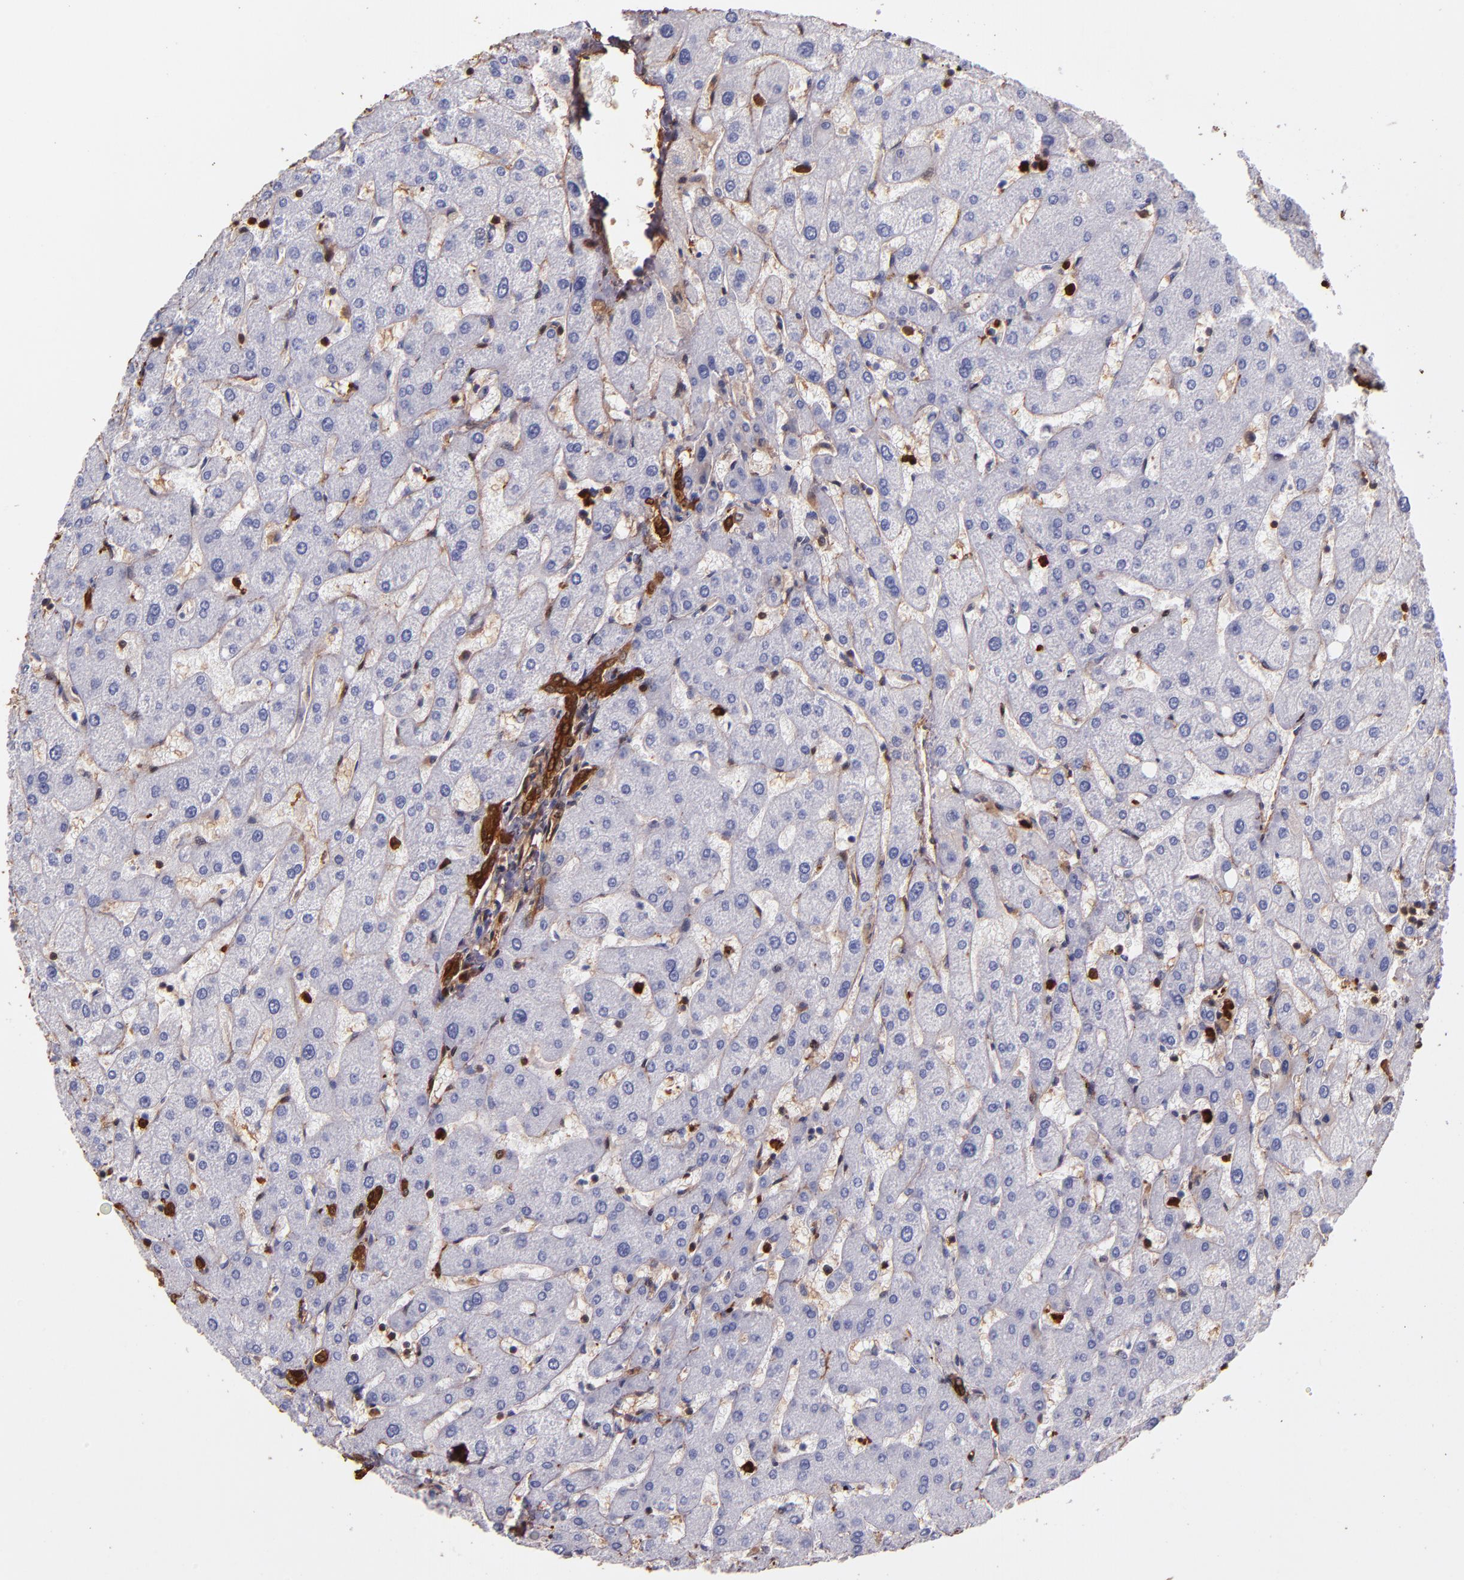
{"staining": {"intensity": "strong", "quantity": ">75%", "location": "cytoplasmic/membranous,nuclear"}, "tissue": "liver", "cell_type": "Cholangiocytes", "image_type": "normal", "snomed": [{"axis": "morphology", "description": "Normal tissue, NOS"}, {"axis": "topography", "description": "Liver"}], "caption": "A brown stain labels strong cytoplasmic/membranous,nuclear staining of a protein in cholangiocytes of normal human liver.", "gene": "S100A6", "patient": {"sex": "male", "age": 67}}